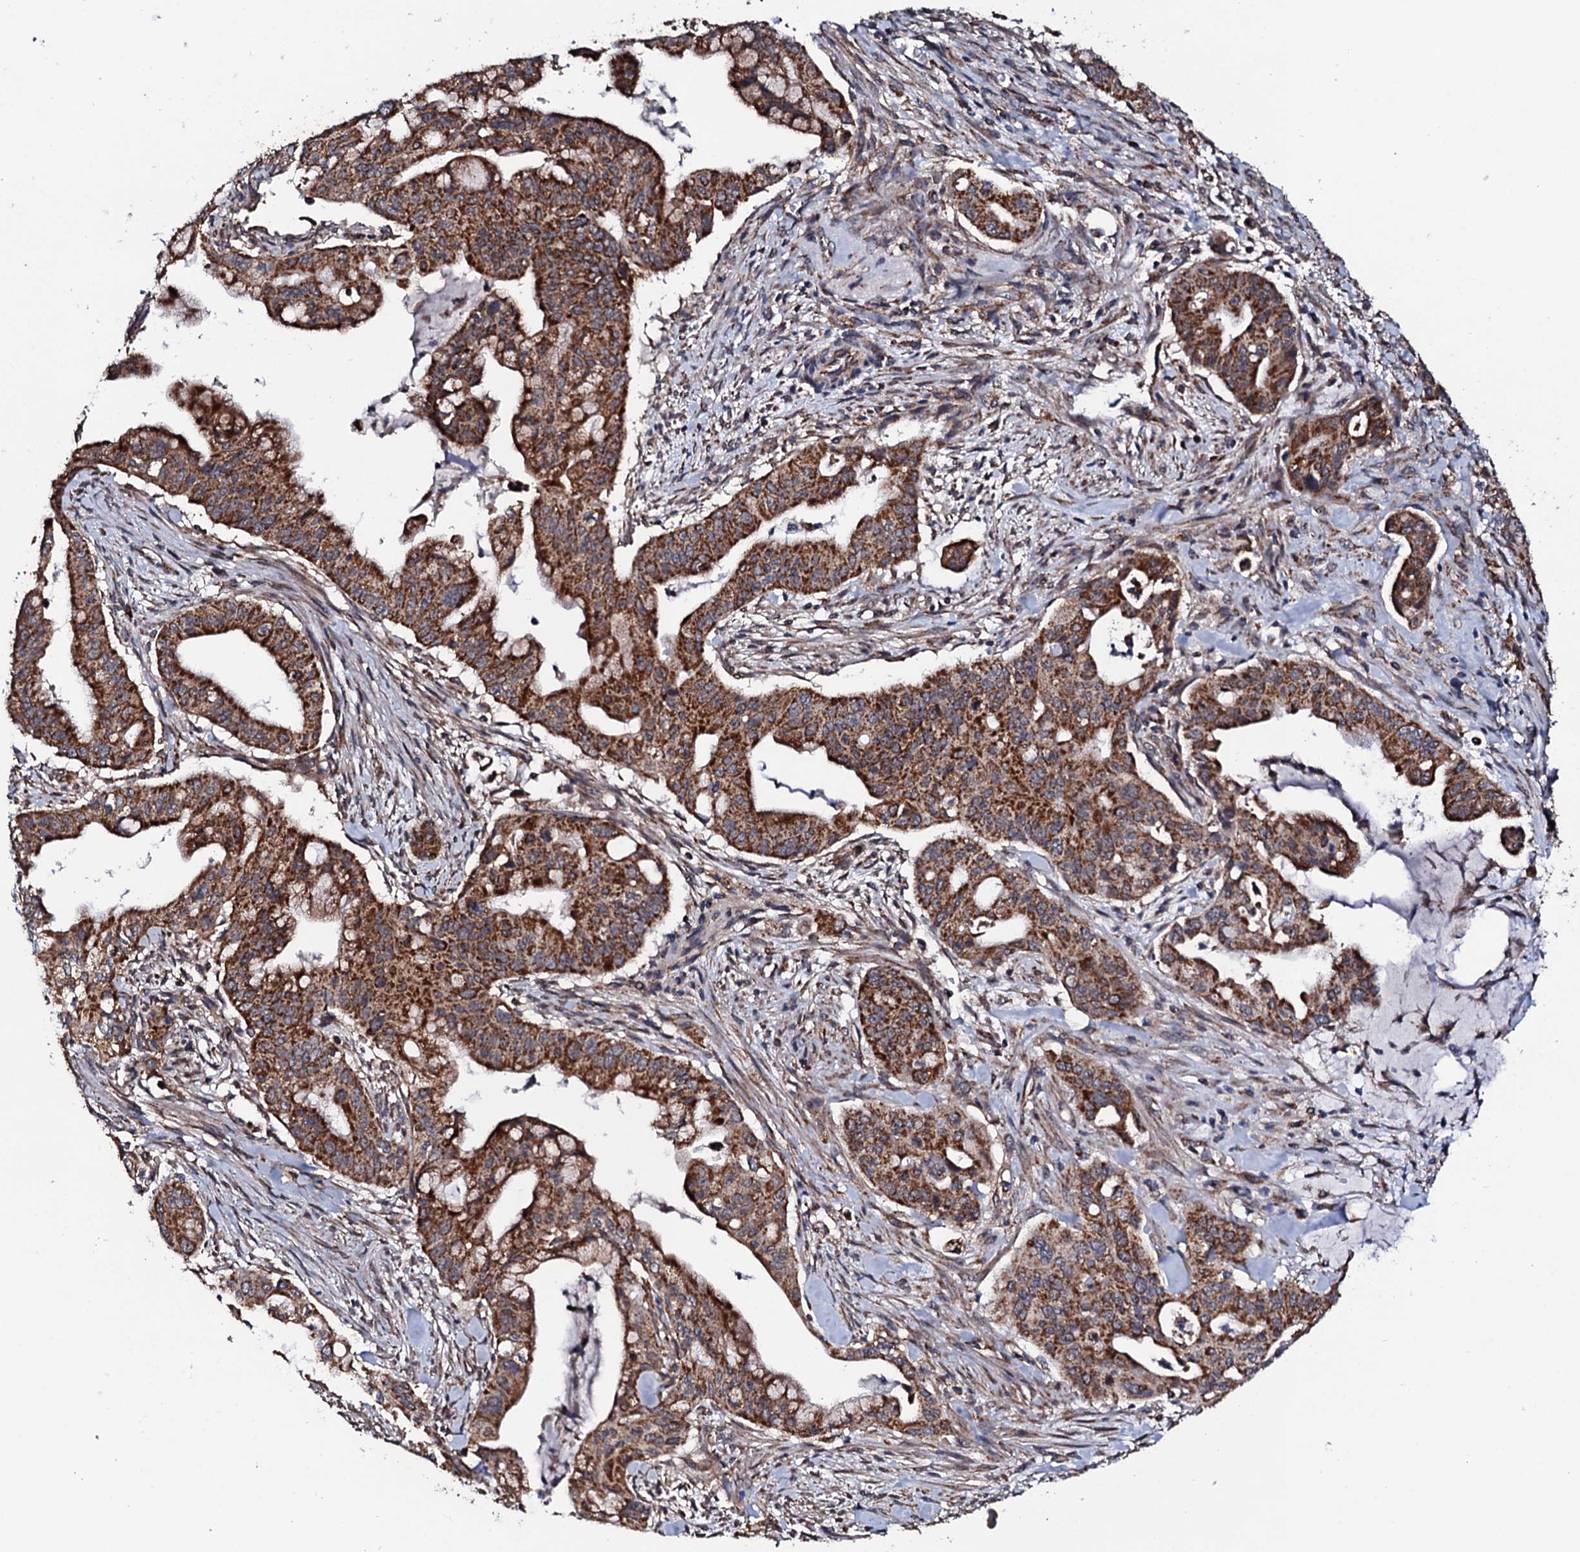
{"staining": {"intensity": "strong", "quantity": ">75%", "location": "cytoplasmic/membranous"}, "tissue": "pancreatic cancer", "cell_type": "Tumor cells", "image_type": "cancer", "snomed": [{"axis": "morphology", "description": "Adenocarcinoma, NOS"}, {"axis": "topography", "description": "Pancreas"}], "caption": "Immunohistochemical staining of pancreatic cancer demonstrates high levels of strong cytoplasmic/membranous positivity in approximately >75% of tumor cells.", "gene": "MTIF3", "patient": {"sex": "male", "age": 46}}